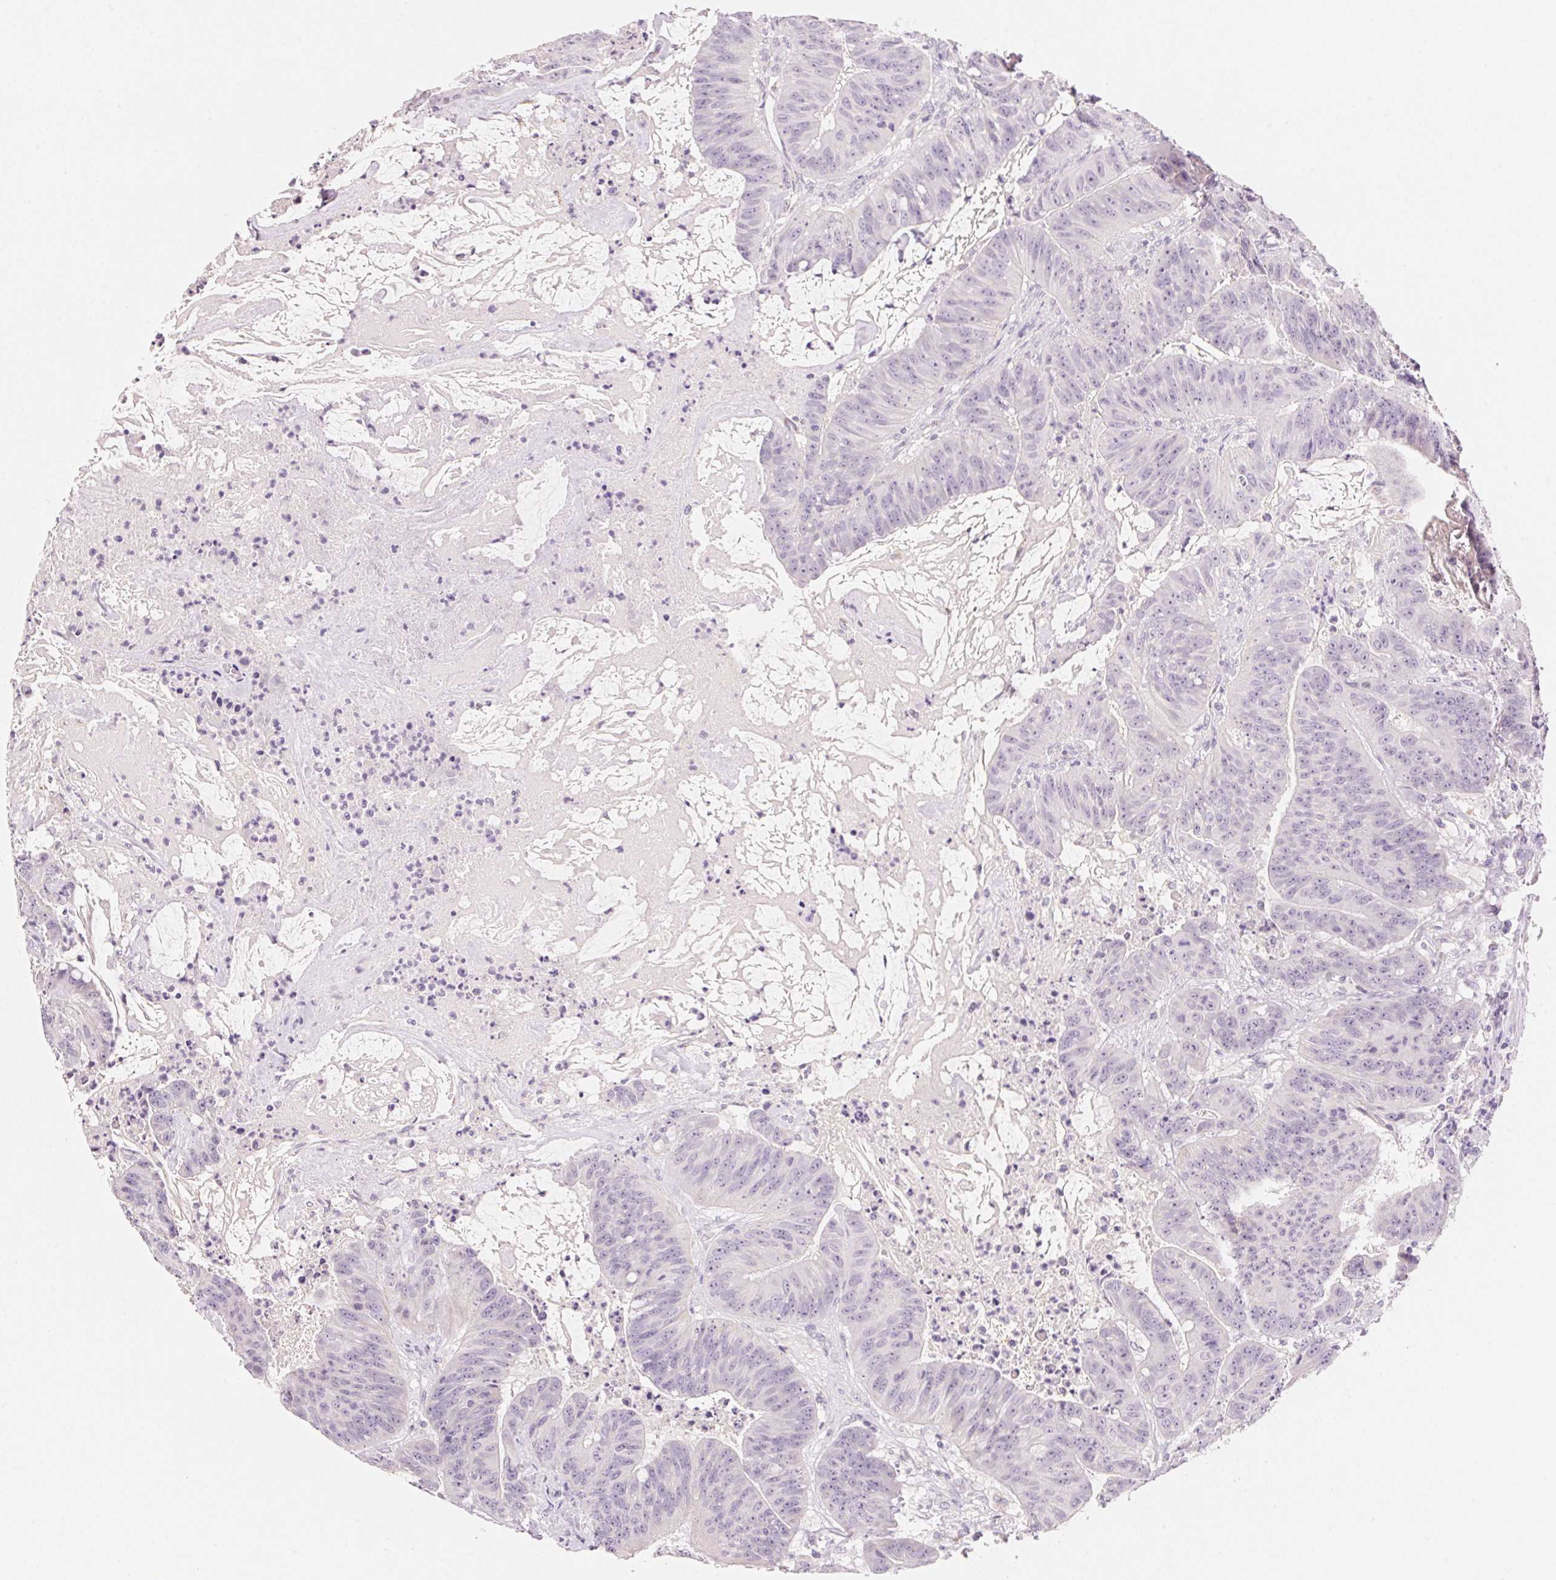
{"staining": {"intensity": "negative", "quantity": "none", "location": "none"}, "tissue": "colorectal cancer", "cell_type": "Tumor cells", "image_type": "cancer", "snomed": [{"axis": "morphology", "description": "Adenocarcinoma, NOS"}, {"axis": "topography", "description": "Colon"}], "caption": "A histopathology image of colorectal cancer stained for a protein reveals no brown staining in tumor cells. Brightfield microscopy of IHC stained with DAB (brown) and hematoxylin (blue), captured at high magnification.", "gene": "CYP11B1", "patient": {"sex": "male", "age": 33}}